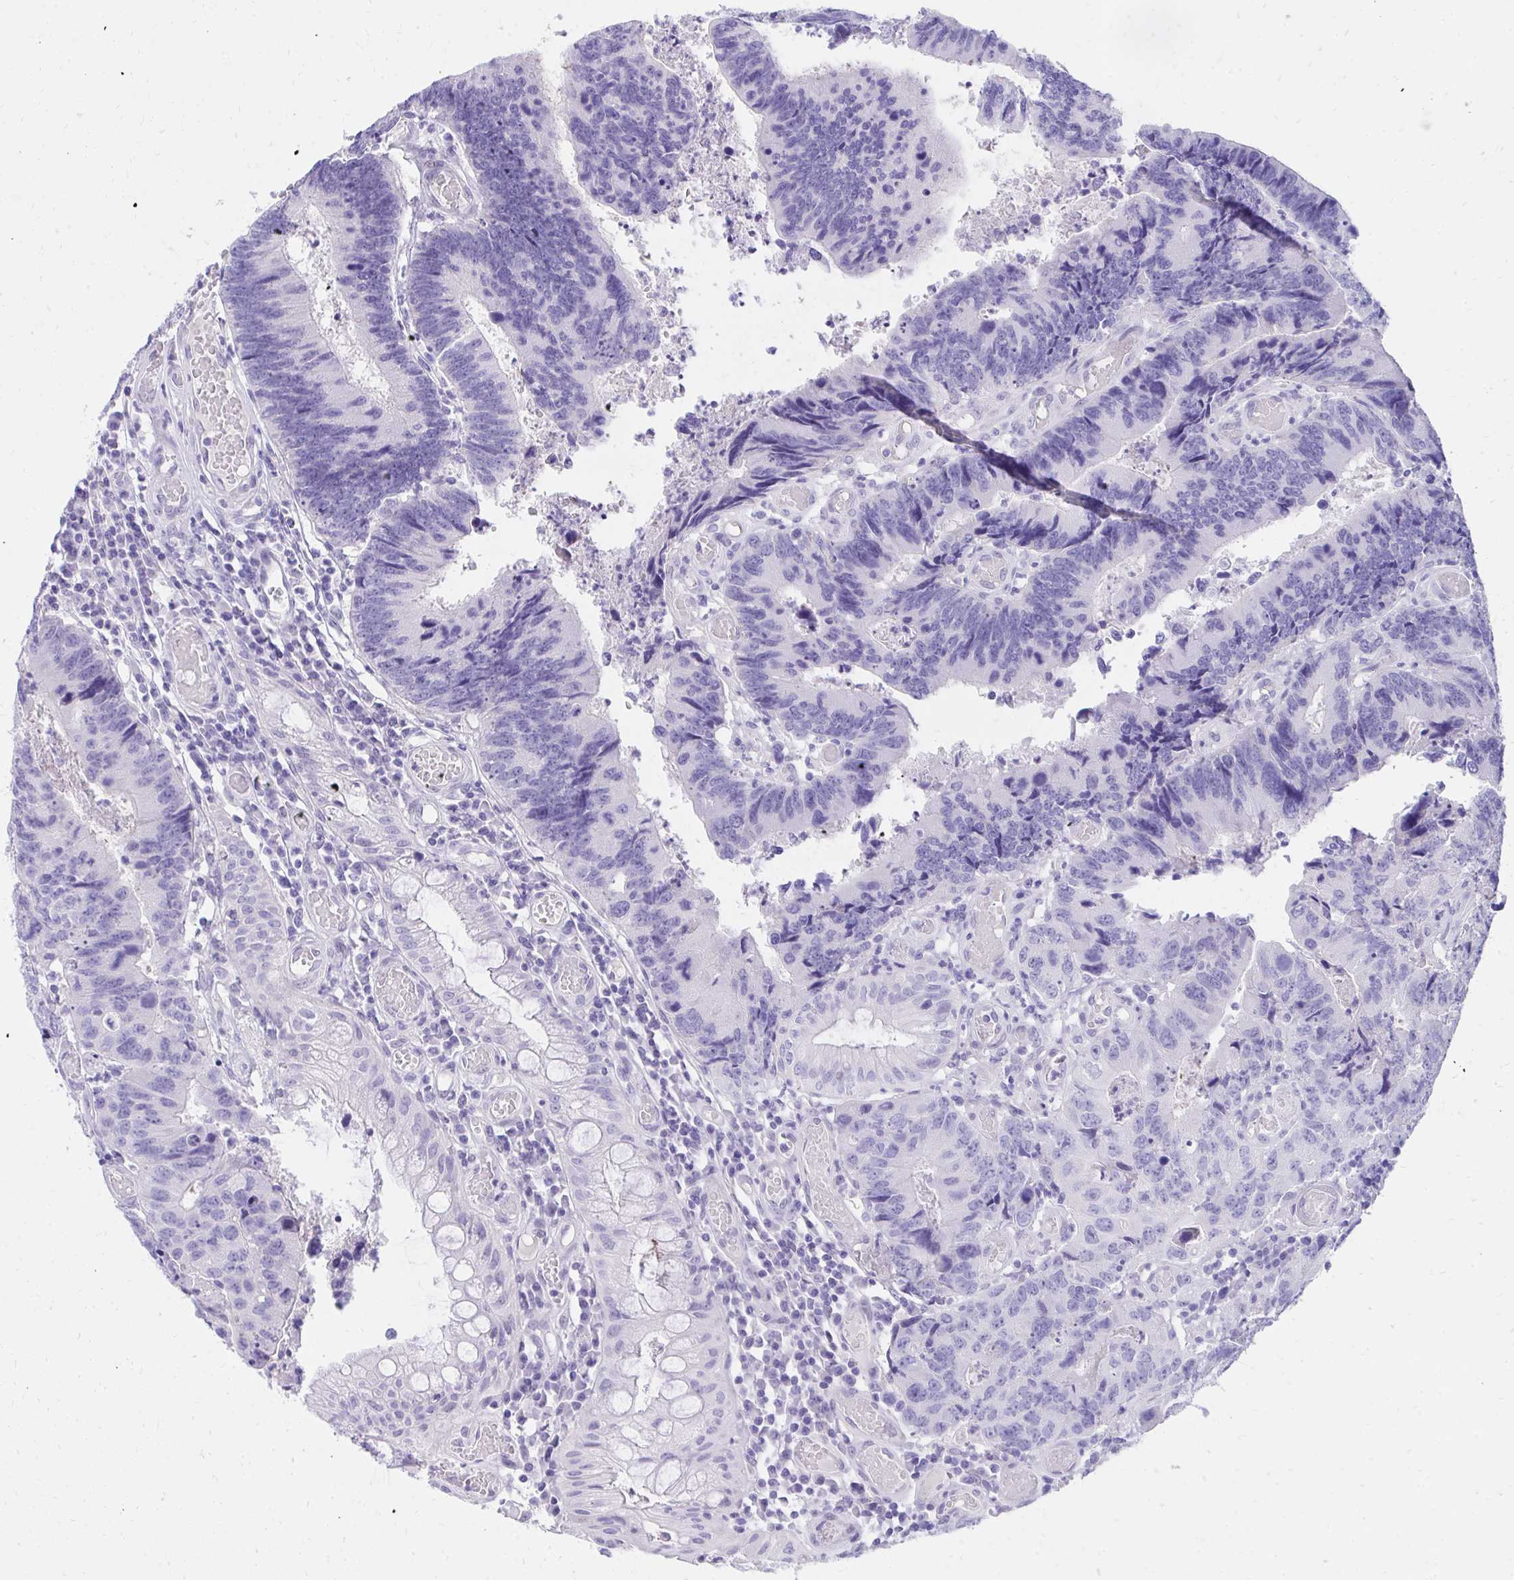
{"staining": {"intensity": "negative", "quantity": "none", "location": "none"}, "tissue": "colorectal cancer", "cell_type": "Tumor cells", "image_type": "cancer", "snomed": [{"axis": "morphology", "description": "Adenocarcinoma, NOS"}, {"axis": "topography", "description": "Colon"}], "caption": "The IHC image has no significant positivity in tumor cells of colorectal cancer tissue. (Immunohistochemistry (ihc), brightfield microscopy, high magnification).", "gene": "KLK1", "patient": {"sex": "female", "age": 67}}